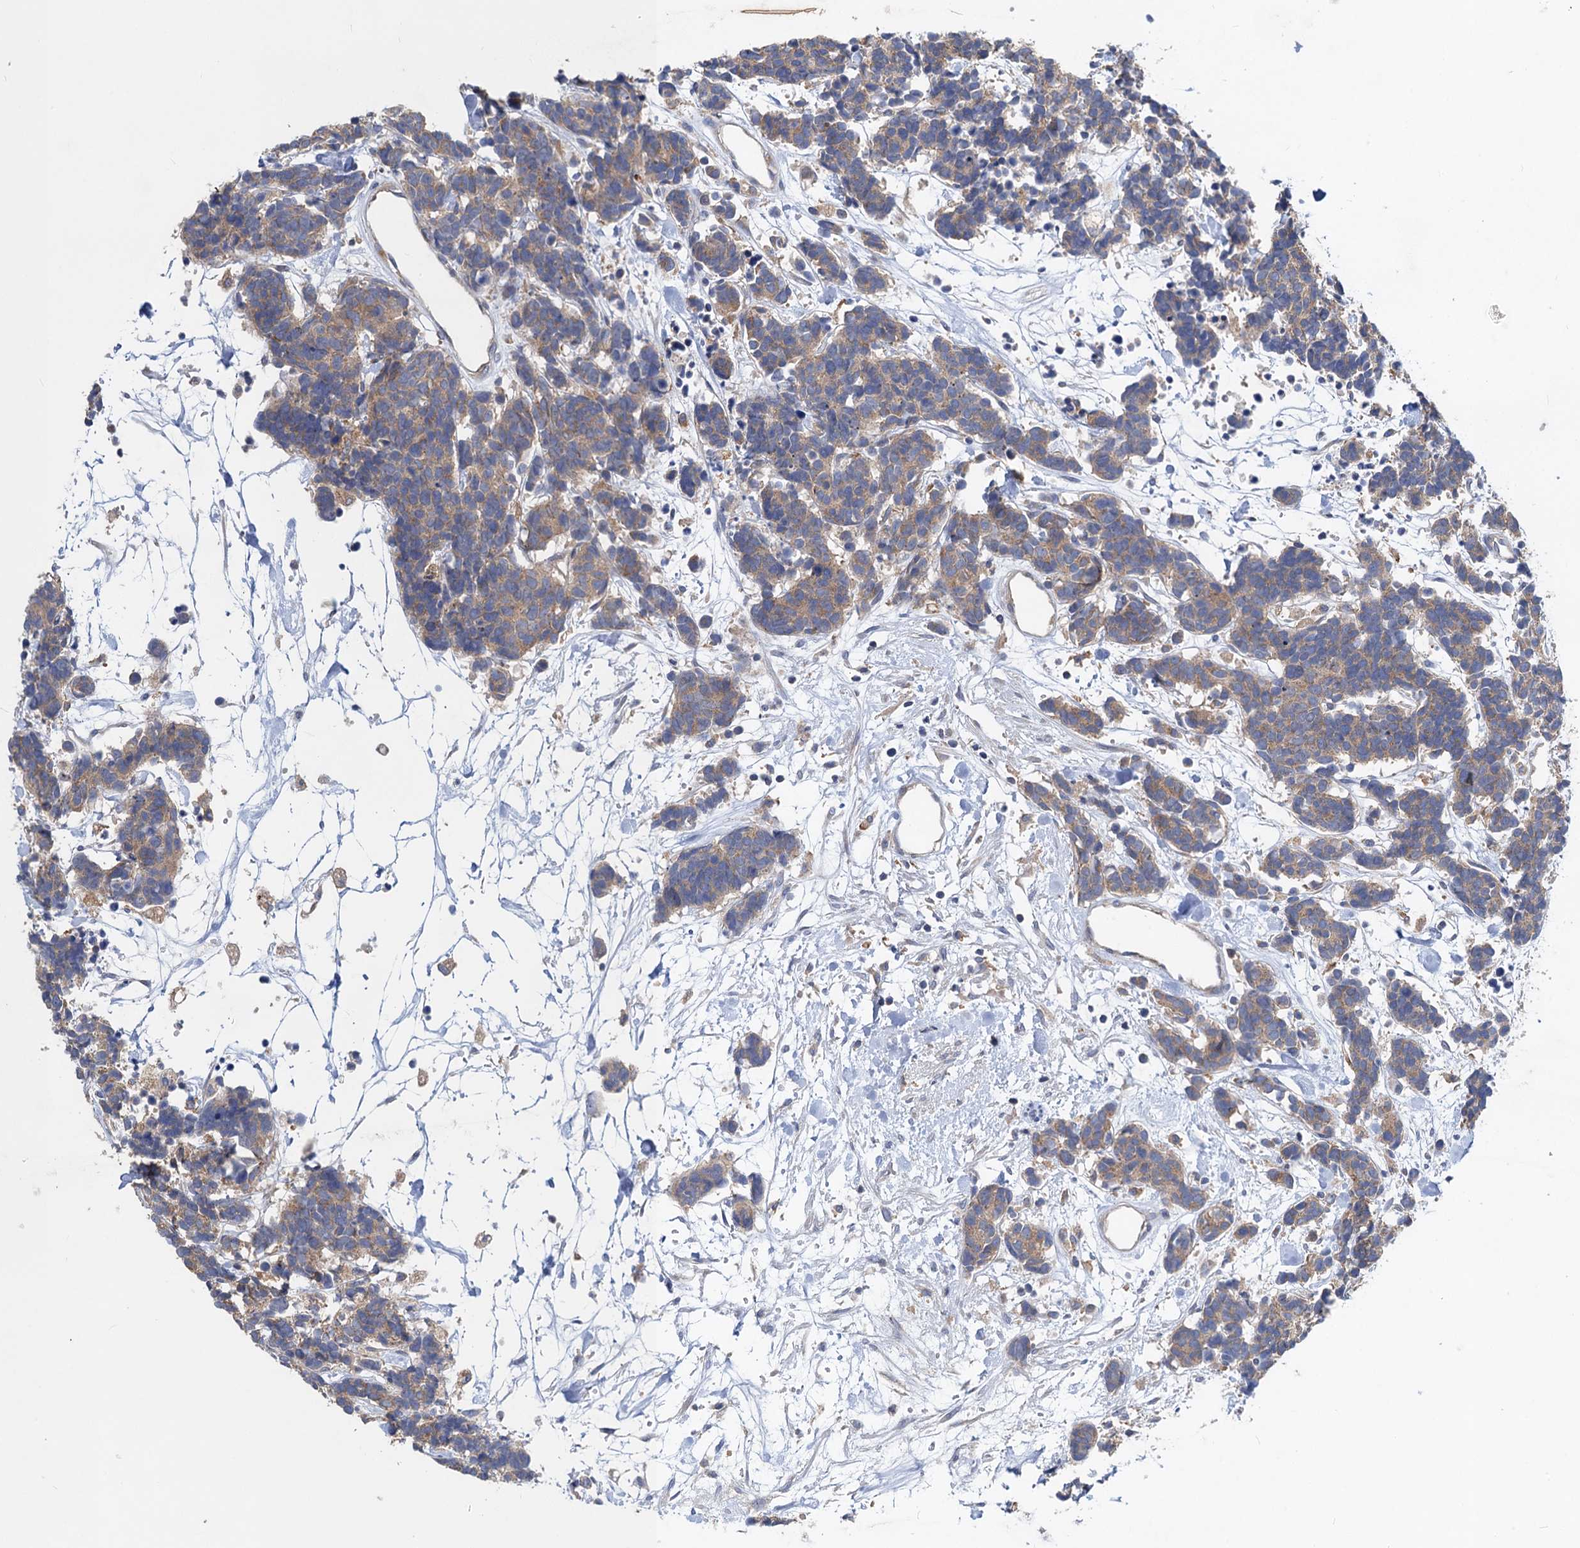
{"staining": {"intensity": "weak", "quantity": ">75%", "location": "cytoplasmic/membranous"}, "tissue": "carcinoid", "cell_type": "Tumor cells", "image_type": "cancer", "snomed": [{"axis": "morphology", "description": "Carcinoma, NOS"}, {"axis": "morphology", "description": "Carcinoid, malignant, NOS"}, {"axis": "topography", "description": "Urinary bladder"}], "caption": "DAB immunohistochemical staining of carcinoid (malignant) exhibits weak cytoplasmic/membranous protein staining in about >75% of tumor cells.", "gene": "SNAP29", "patient": {"sex": "male", "age": 57}}